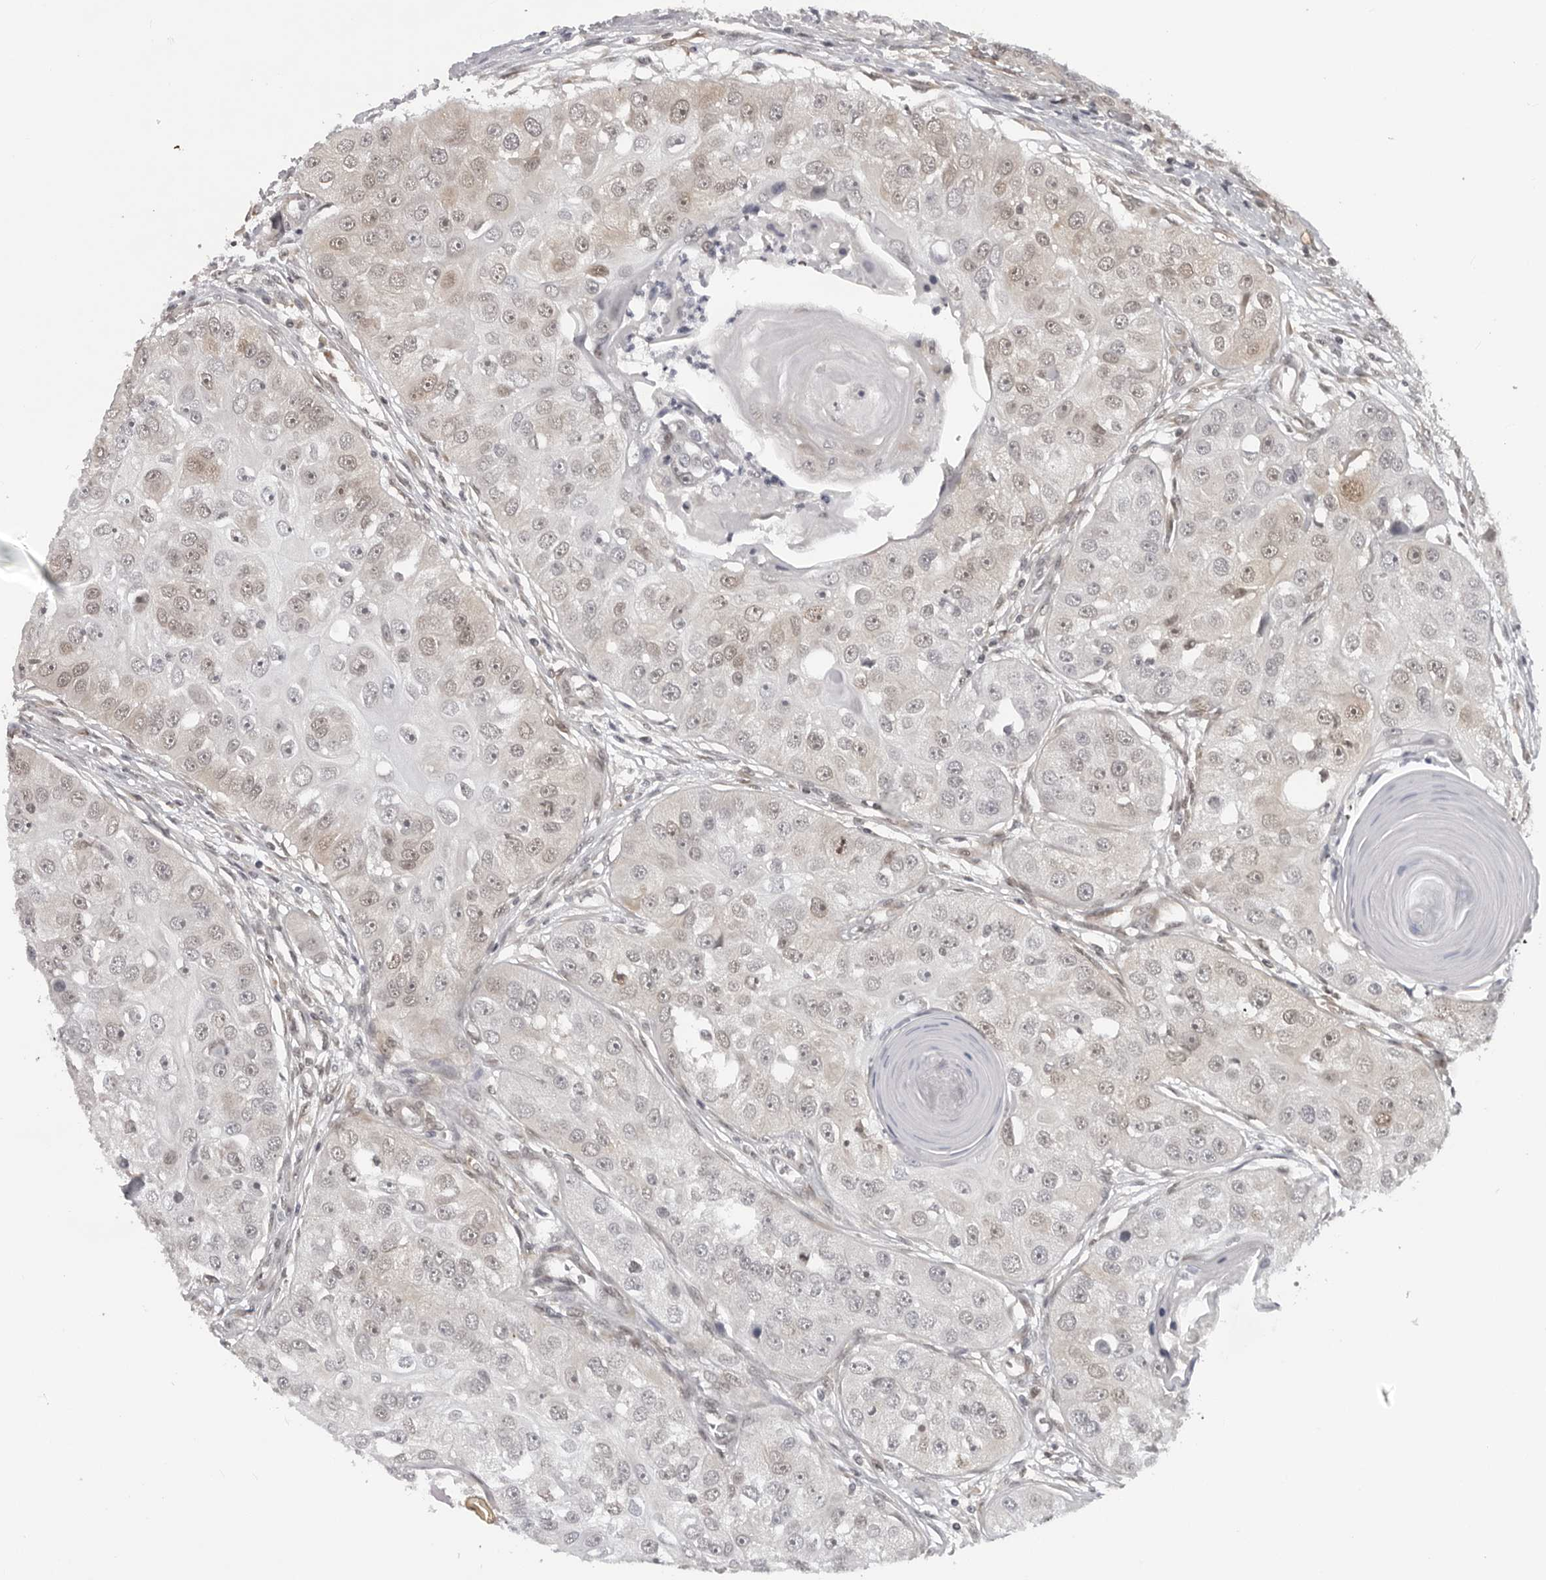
{"staining": {"intensity": "weak", "quantity": "<25%", "location": "cytoplasmic/membranous"}, "tissue": "head and neck cancer", "cell_type": "Tumor cells", "image_type": "cancer", "snomed": [{"axis": "morphology", "description": "Normal tissue, NOS"}, {"axis": "morphology", "description": "Squamous cell carcinoma, NOS"}, {"axis": "topography", "description": "Skeletal muscle"}, {"axis": "topography", "description": "Head-Neck"}], "caption": "Tumor cells show no significant protein staining in head and neck cancer (squamous cell carcinoma).", "gene": "CASP7", "patient": {"sex": "male", "age": 51}}